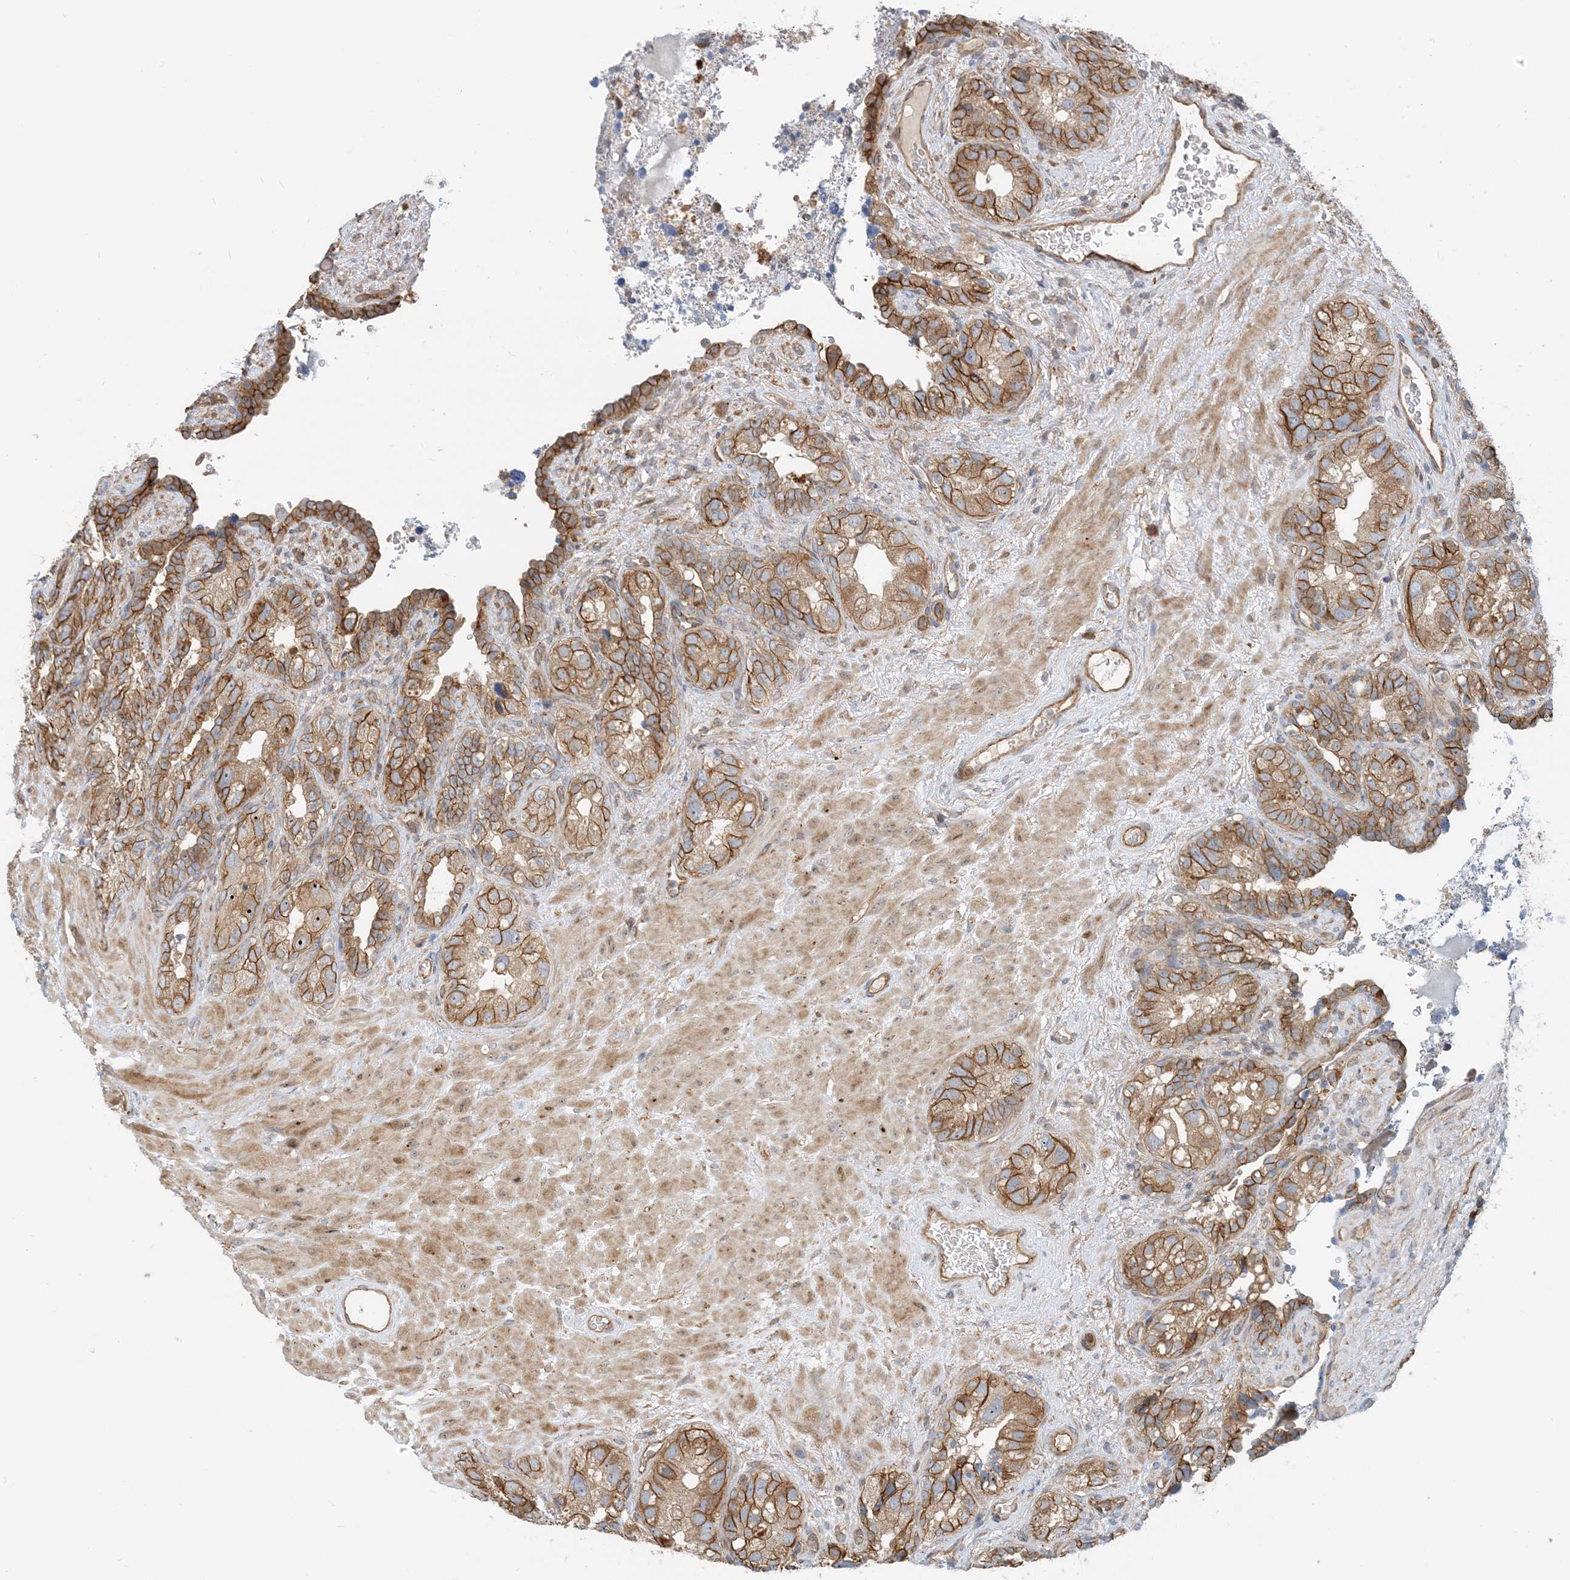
{"staining": {"intensity": "moderate", "quantity": ">75%", "location": "cytoplasmic/membranous"}, "tissue": "seminal vesicle", "cell_type": "Glandular cells", "image_type": "normal", "snomed": [{"axis": "morphology", "description": "Normal tissue, NOS"}, {"axis": "topography", "description": "Seminal veicle"}, {"axis": "topography", "description": "Peripheral nerve tissue"}], "caption": "High-magnification brightfield microscopy of normal seminal vesicle stained with DAB (3,3'-diaminobenzidine) (brown) and counterstained with hematoxylin (blue). glandular cells exhibit moderate cytoplasmic/membranous expression is identified in approximately>75% of cells.", "gene": "MYL5", "patient": {"sex": "male", "age": 67}}